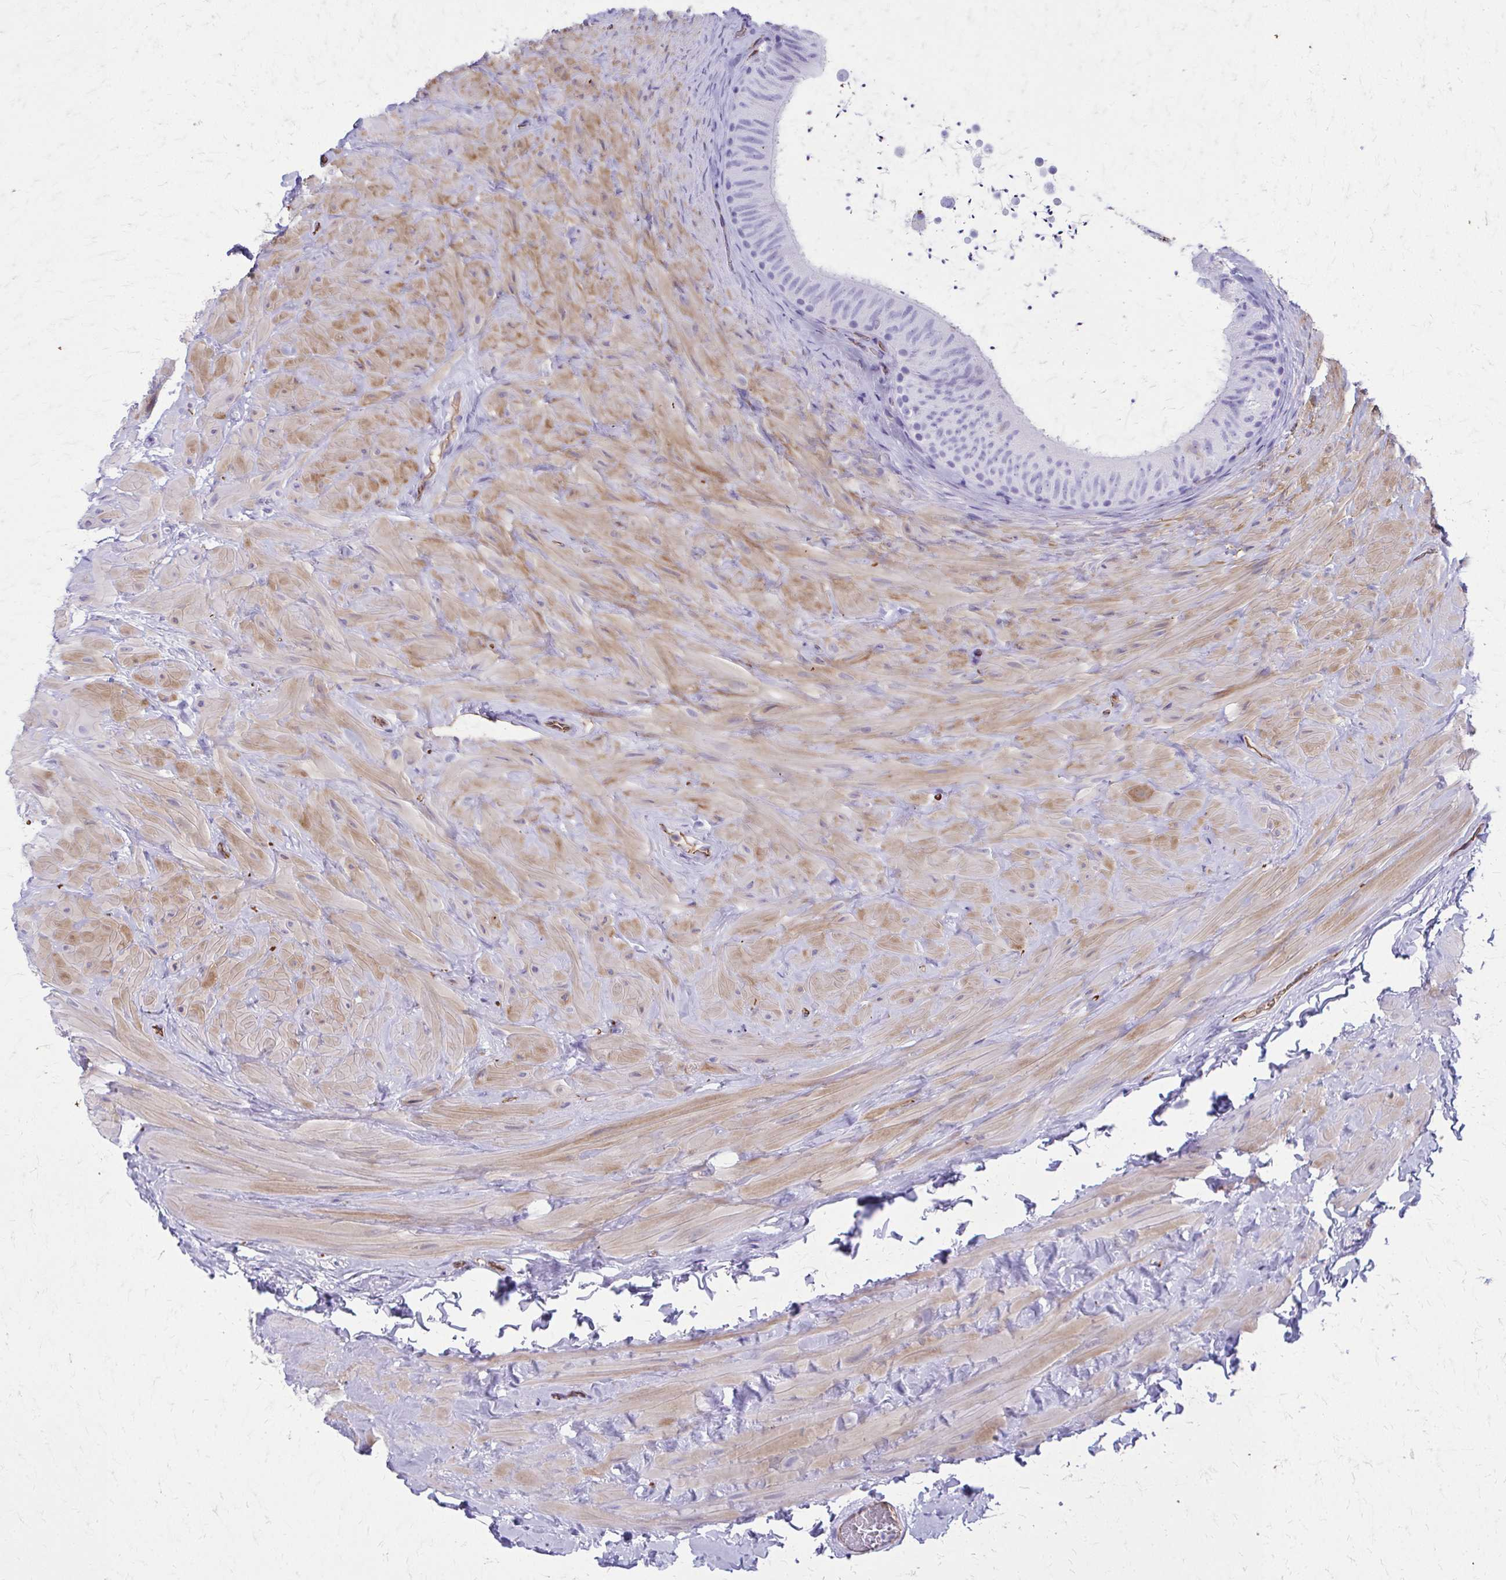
{"staining": {"intensity": "negative", "quantity": "none", "location": "none"}, "tissue": "epididymis", "cell_type": "Glandular cells", "image_type": "normal", "snomed": [{"axis": "morphology", "description": "Normal tissue, NOS"}, {"axis": "topography", "description": "Epididymis, spermatic cord, NOS"}, {"axis": "topography", "description": "Epididymis"}], "caption": "High magnification brightfield microscopy of normal epididymis stained with DAB (brown) and counterstained with hematoxylin (blue): glandular cells show no significant expression. (DAB immunohistochemistry, high magnification).", "gene": "TPSG1", "patient": {"sex": "male", "age": 31}}